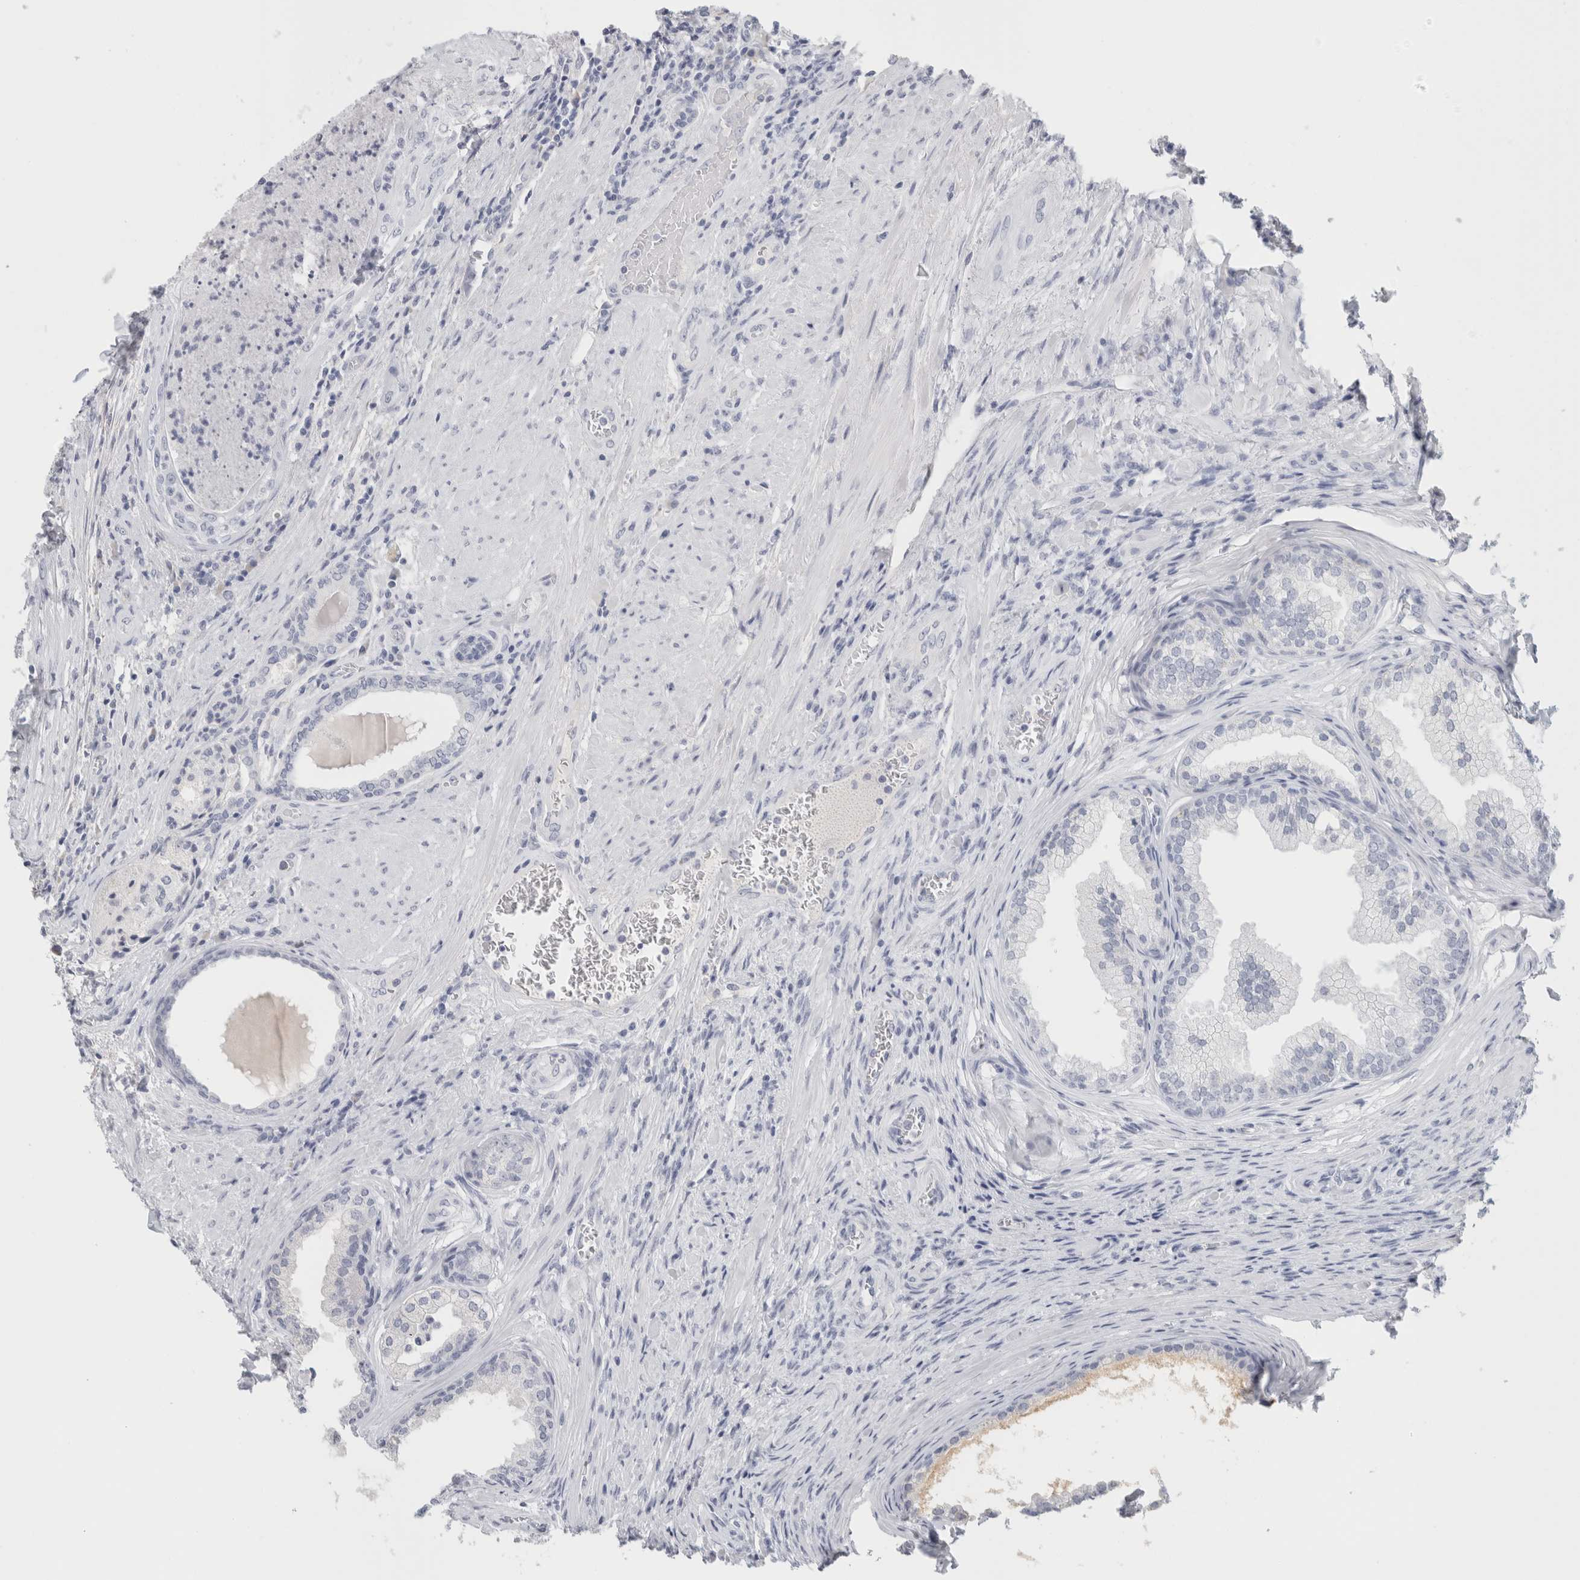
{"staining": {"intensity": "negative", "quantity": "none", "location": "none"}, "tissue": "prostate", "cell_type": "Glandular cells", "image_type": "normal", "snomed": [{"axis": "morphology", "description": "Normal tissue, NOS"}, {"axis": "topography", "description": "Prostate"}], "caption": "This is an immunohistochemistry photomicrograph of benign prostate. There is no expression in glandular cells.", "gene": "TSPAN8", "patient": {"sex": "male", "age": 76}}